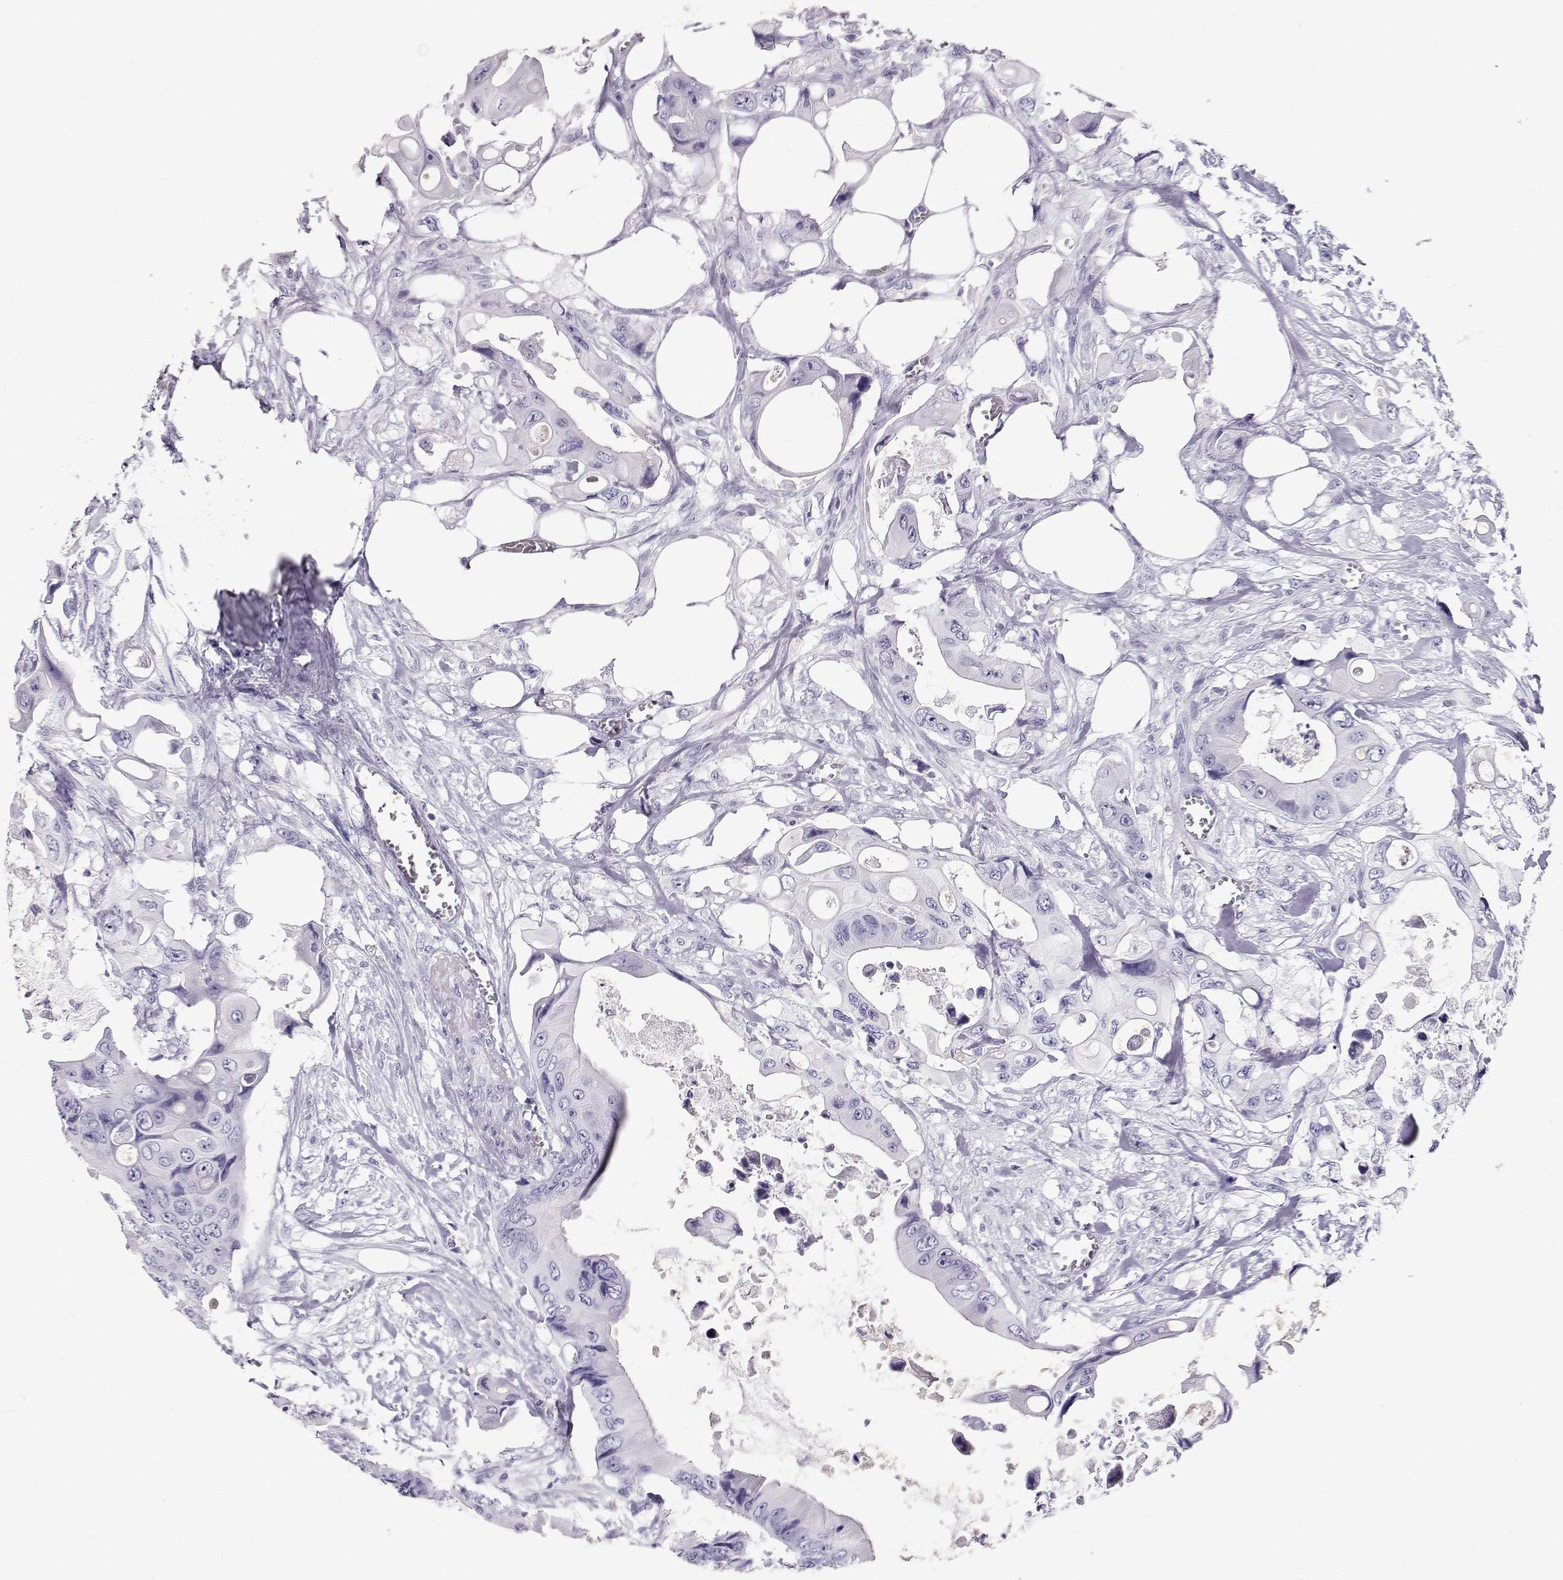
{"staining": {"intensity": "negative", "quantity": "none", "location": "none"}, "tissue": "colorectal cancer", "cell_type": "Tumor cells", "image_type": "cancer", "snomed": [{"axis": "morphology", "description": "Adenocarcinoma, NOS"}, {"axis": "topography", "description": "Rectum"}], "caption": "This image is of colorectal cancer (adenocarcinoma) stained with IHC to label a protein in brown with the nuclei are counter-stained blue. There is no positivity in tumor cells. (DAB immunohistochemistry (IHC), high magnification).", "gene": "RD3", "patient": {"sex": "male", "age": 63}}